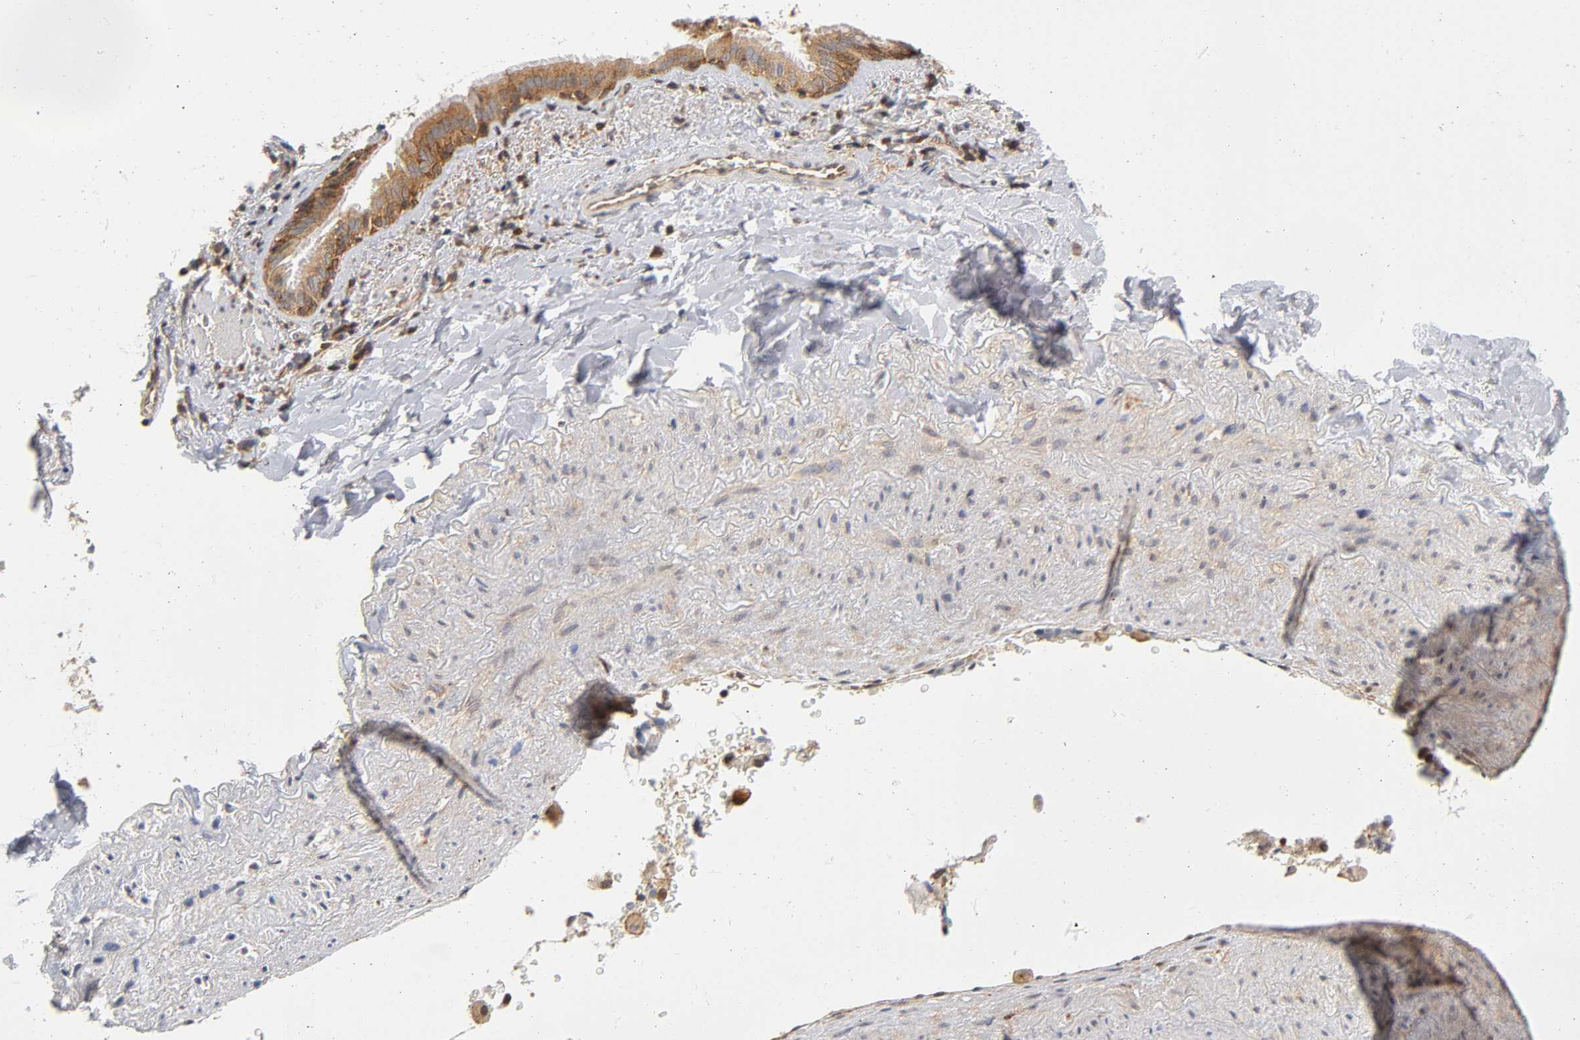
{"staining": {"intensity": "weak", "quantity": ">75%", "location": "cytoplasmic/membranous"}, "tissue": "lung cancer", "cell_type": "Tumor cells", "image_type": "cancer", "snomed": [{"axis": "morphology", "description": "Squamous cell carcinoma, NOS"}, {"axis": "topography", "description": "Lung"}], "caption": "A histopathology image of squamous cell carcinoma (lung) stained for a protein shows weak cytoplasmic/membranous brown staining in tumor cells.", "gene": "PAFAH1B1", "patient": {"sex": "male", "age": 54}}